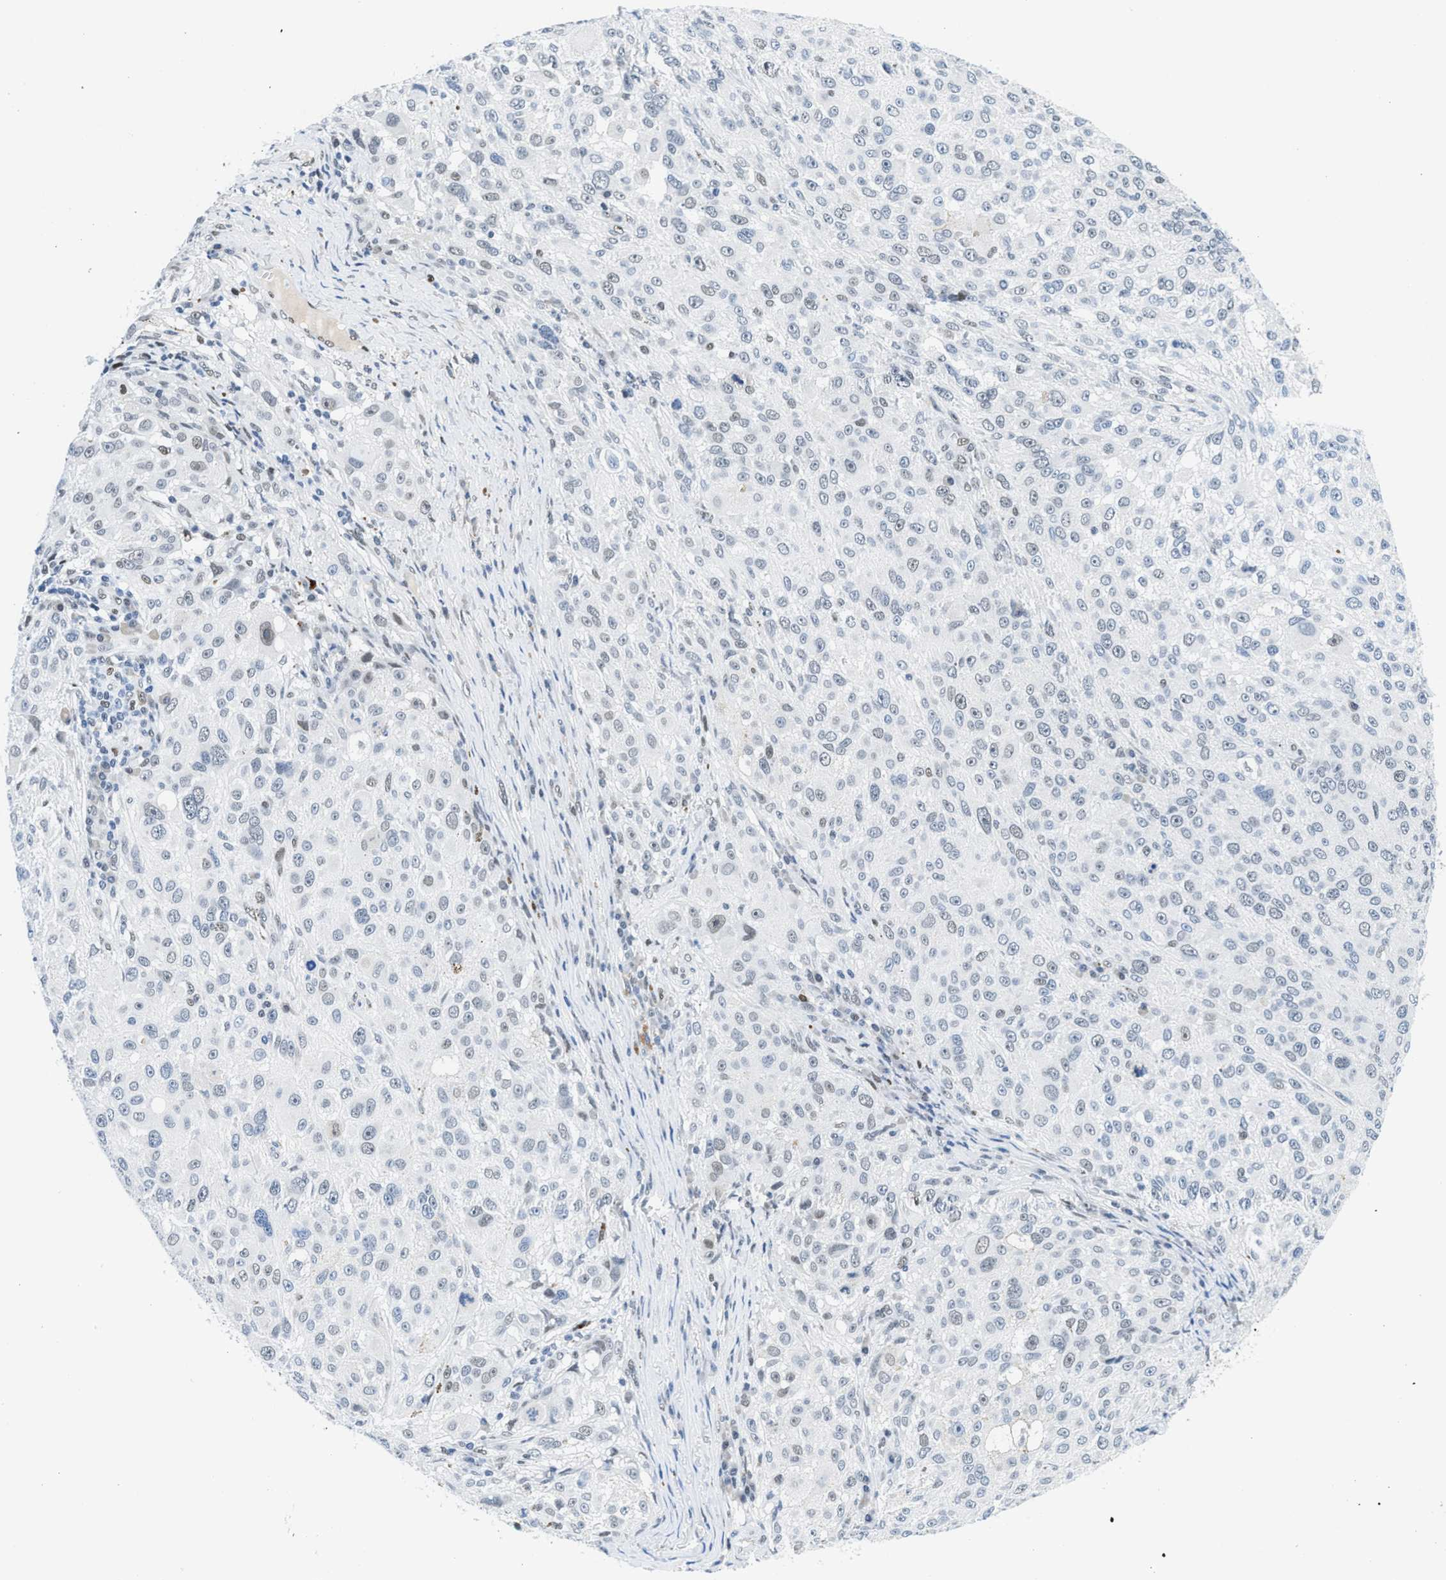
{"staining": {"intensity": "negative", "quantity": "none", "location": "none"}, "tissue": "melanoma", "cell_type": "Tumor cells", "image_type": "cancer", "snomed": [{"axis": "morphology", "description": "Necrosis, NOS"}, {"axis": "morphology", "description": "Malignant melanoma, NOS"}, {"axis": "topography", "description": "Skin"}], "caption": "A high-resolution micrograph shows immunohistochemistry (IHC) staining of melanoma, which reveals no significant staining in tumor cells. Brightfield microscopy of immunohistochemistry stained with DAB (brown) and hematoxylin (blue), captured at high magnification.", "gene": "SMARCAD1", "patient": {"sex": "female", "age": 87}}